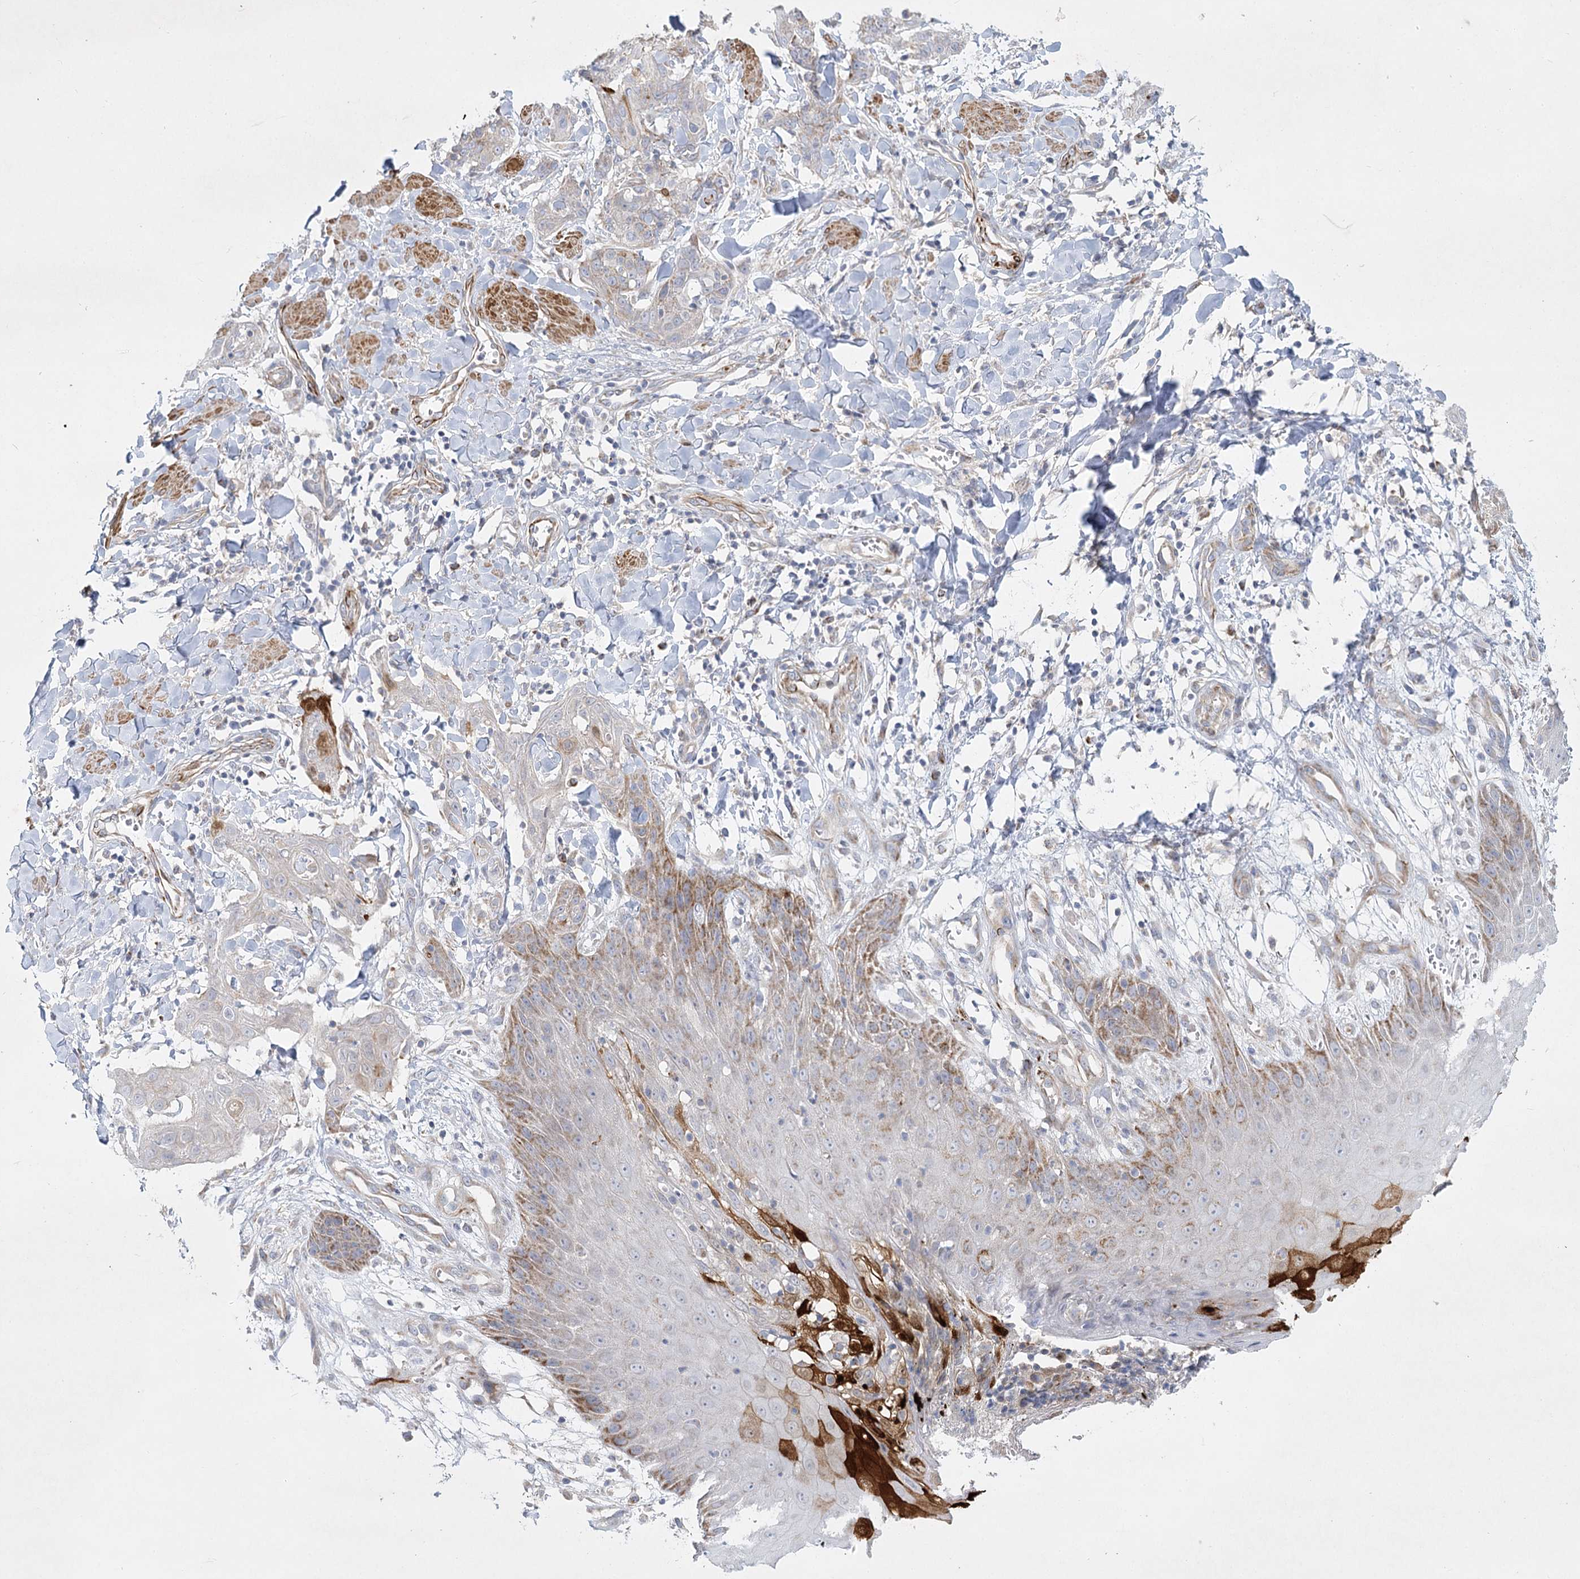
{"staining": {"intensity": "negative", "quantity": "none", "location": "none"}, "tissue": "skin cancer", "cell_type": "Tumor cells", "image_type": "cancer", "snomed": [{"axis": "morphology", "description": "Squamous cell carcinoma, NOS"}, {"axis": "topography", "description": "Skin"}, {"axis": "topography", "description": "Vulva"}], "caption": "DAB (3,3'-diaminobenzidine) immunohistochemical staining of squamous cell carcinoma (skin) reveals no significant positivity in tumor cells. (Stains: DAB (3,3'-diaminobenzidine) immunohistochemistry (IHC) with hematoxylin counter stain, Microscopy: brightfield microscopy at high magnification).", "gene": "DHTKD1", "patient": {"sex": "female", "age": 85}}